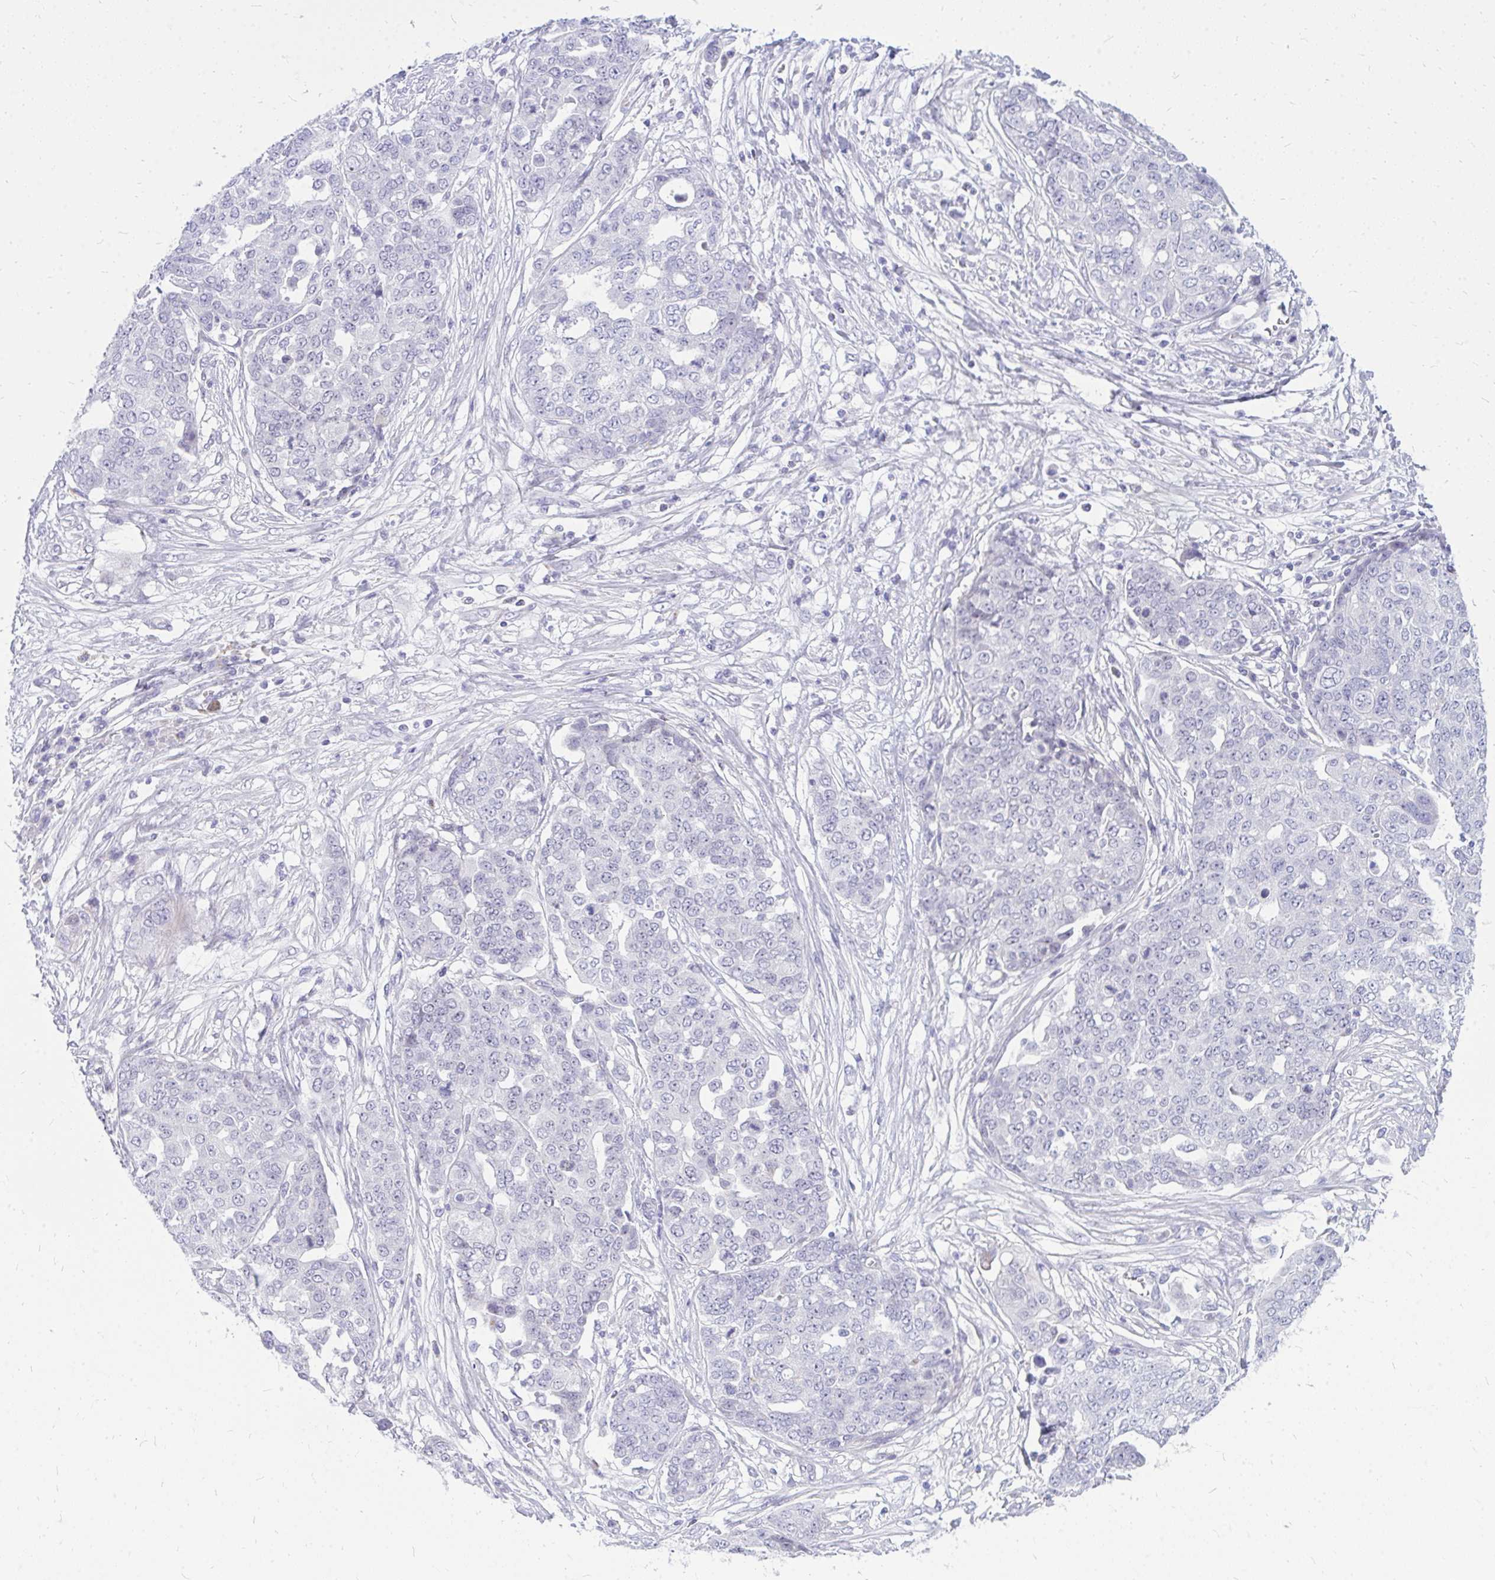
{"staining": {"intensity": "negative", "quantity": "none", "location": "none"}, "tissue": "ovarian cancer", "cell_type": "Tumor cells", "image_type": "cancer", "snomed": [{"axis": "morphology", "description": "Cystadenocarcinoma, serous, NOS"}, {"axis": "topography", "description": "Soft tissue"}, {"axis": "topography", "description": "Ovary"}], "caption": "The micrograph displays no significant positivity in tumor cells of serous cystadenocarcinoma (ovarian). Brightfield microscopy of immunohistochemistry stained with DAB (brown) and hematoxylin (blue), captured at high magnification.", "gene": "ZSCAN25", "patient": {"sex": "female", "age": 57}}